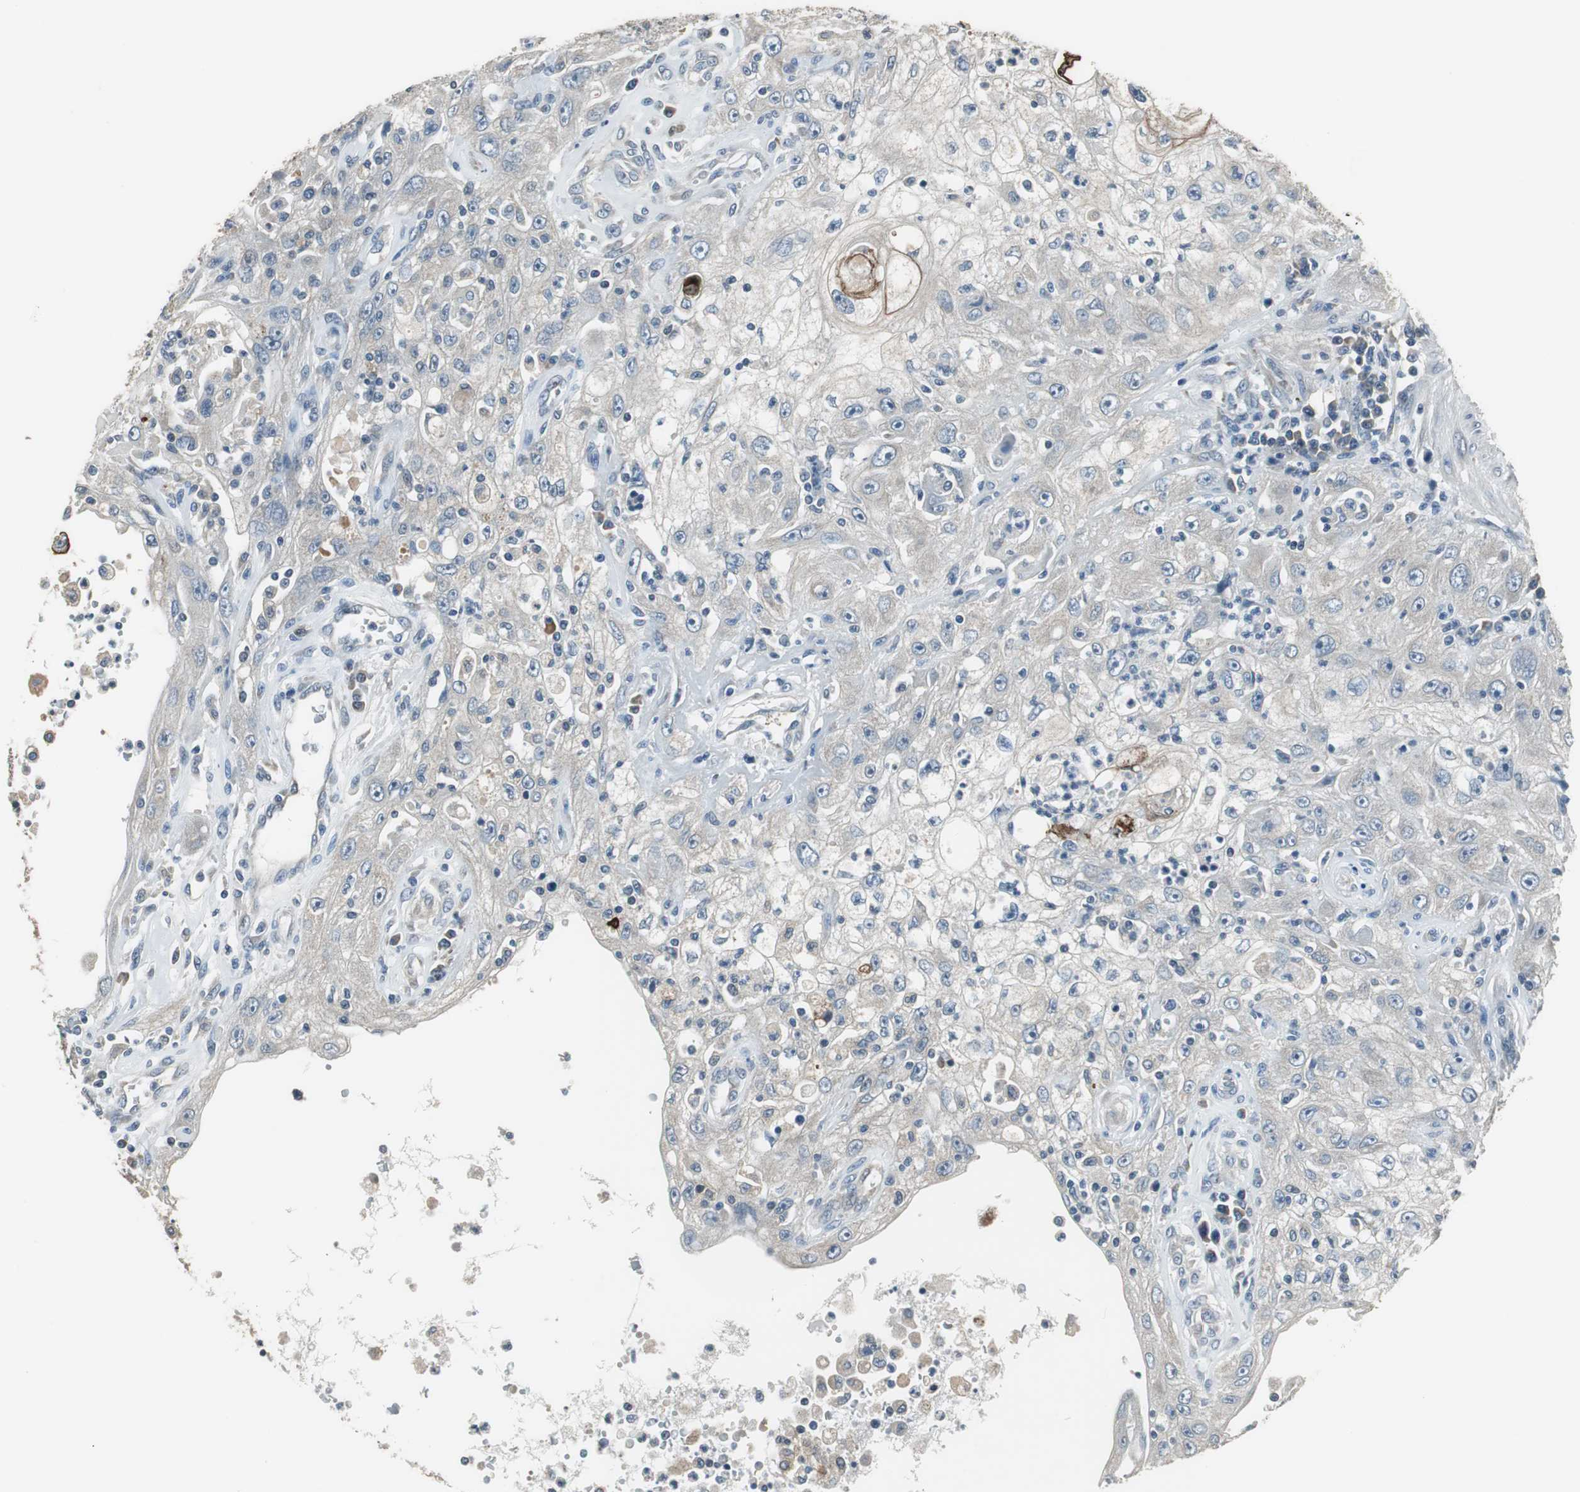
{"staining": {"intensity": "negative", "quantity": "none", "location": "none"}, "tissue": "skin cancer", "cell_type": "Tumor cells", "image_type": "cancer", "snomed": [{"axis": "morphology", "description": "Squamous cell carcinoma, NOS"}, {"axis": "topography", "description": "Skin"}], "caption": "High magnification brightfield microscopy of squamous cell carcinoma (skin) stained with DAB (brown) and counterstained with hematoxylin (blue): tumor cells show no significant staining.", "gene": "PI4KB", "patient": {"sex": "male", "age": 75}}